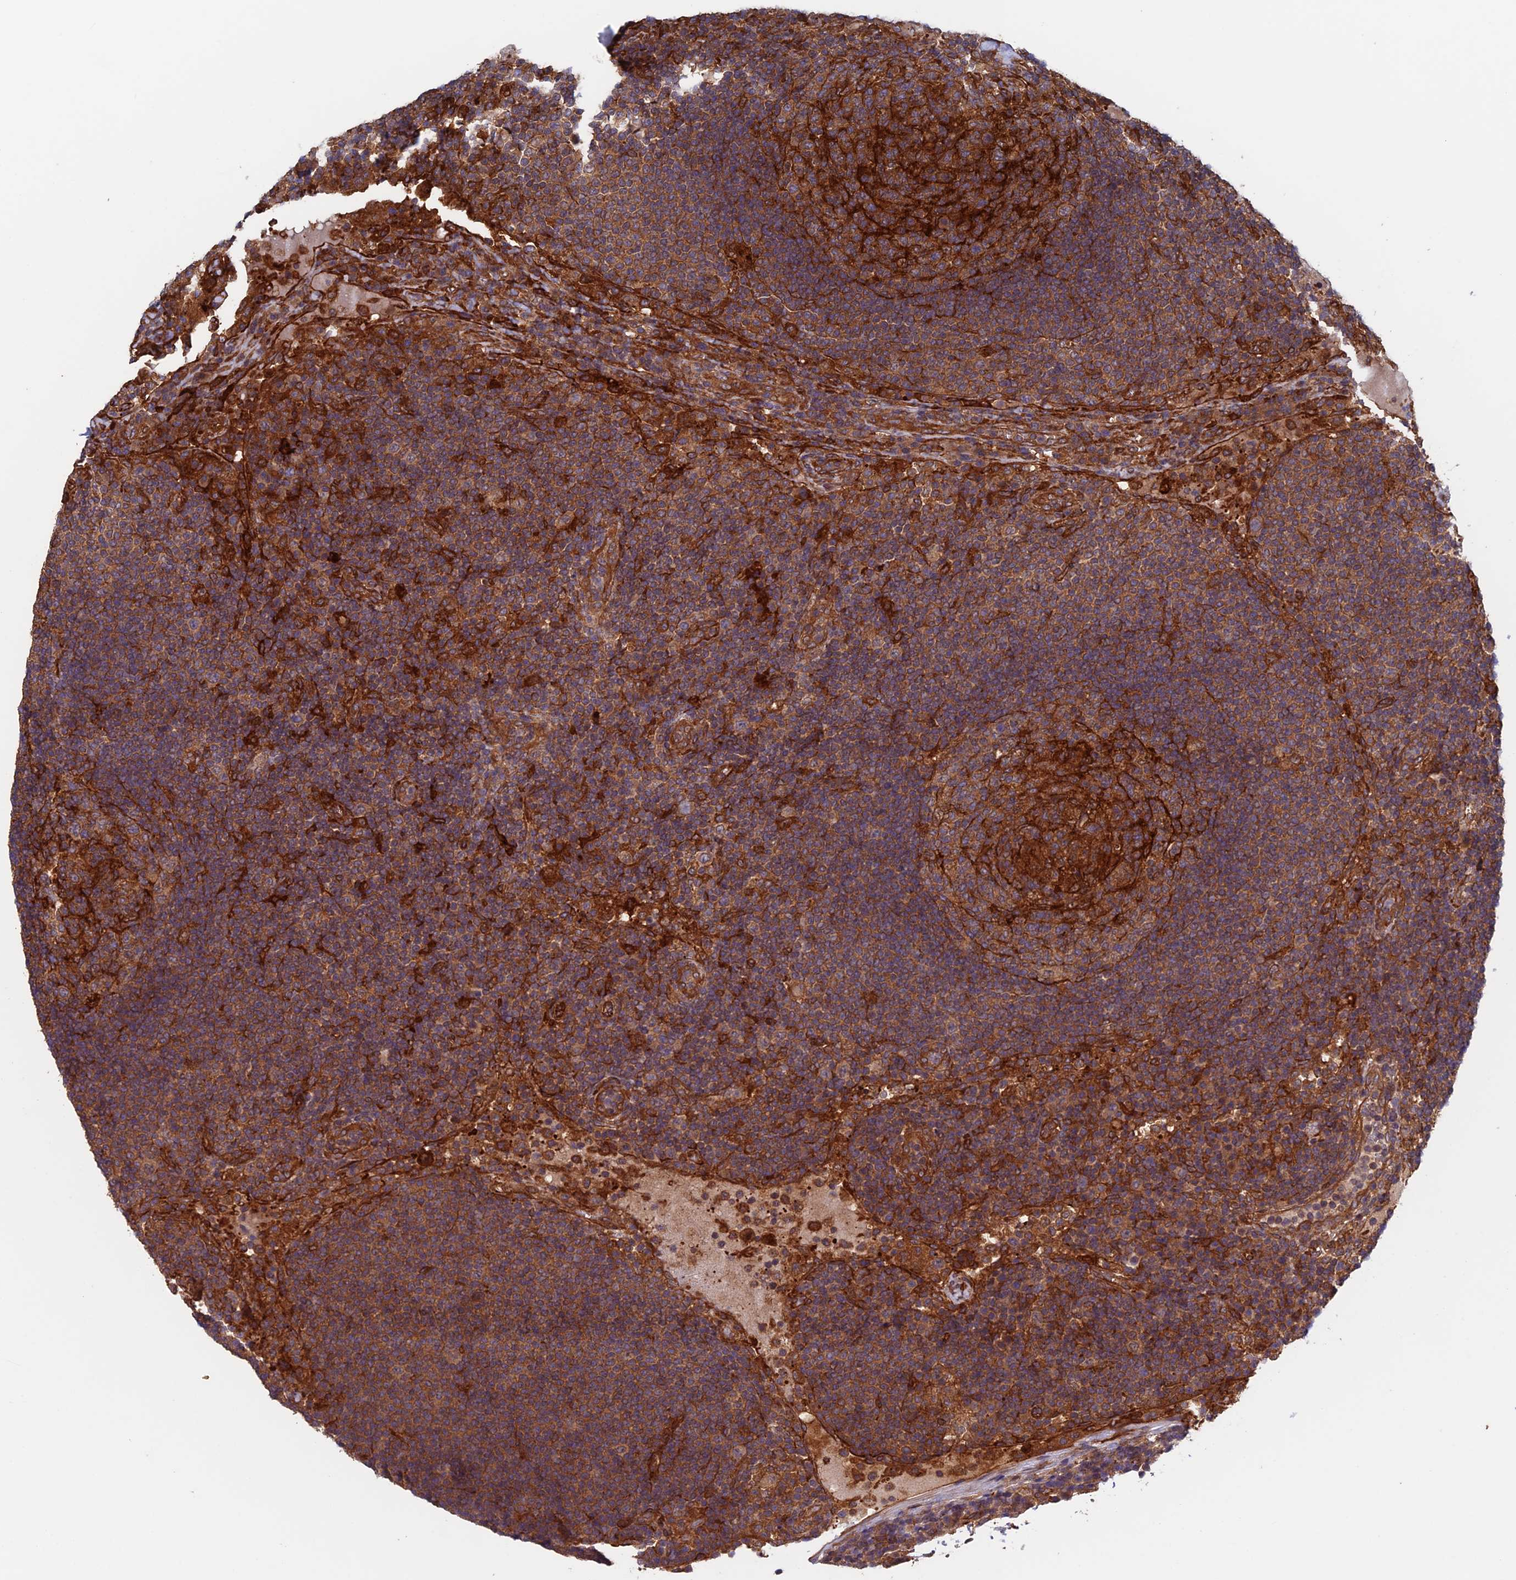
{"staining": {"intensity": "moderate", "quantity": ">75%", "location": "cytoplasmic/membranous"}, "tissue": "lymph node", "cell_type": "Germinal center cells", "image_type": "normal", "snomed": [{"axis": "morphology", "description": "Normal tissue, NOS"}, {"axis": "topography", "description": "Lymph node"}], "caption": "Protein positivity by immunohistochemistry (IHC) displays moderate cytoplasmic/membranous positivity in approximately >75% of germinal center cells in benign lymph node. Using DAB (3,3'-diaminobenzidine) (brown) and hematoxylin (blue) stains, captured at high magnification using brightfield microscopy.", "gene": "NUDT16L1", "patient": {"sex": "female", "age": 53}}